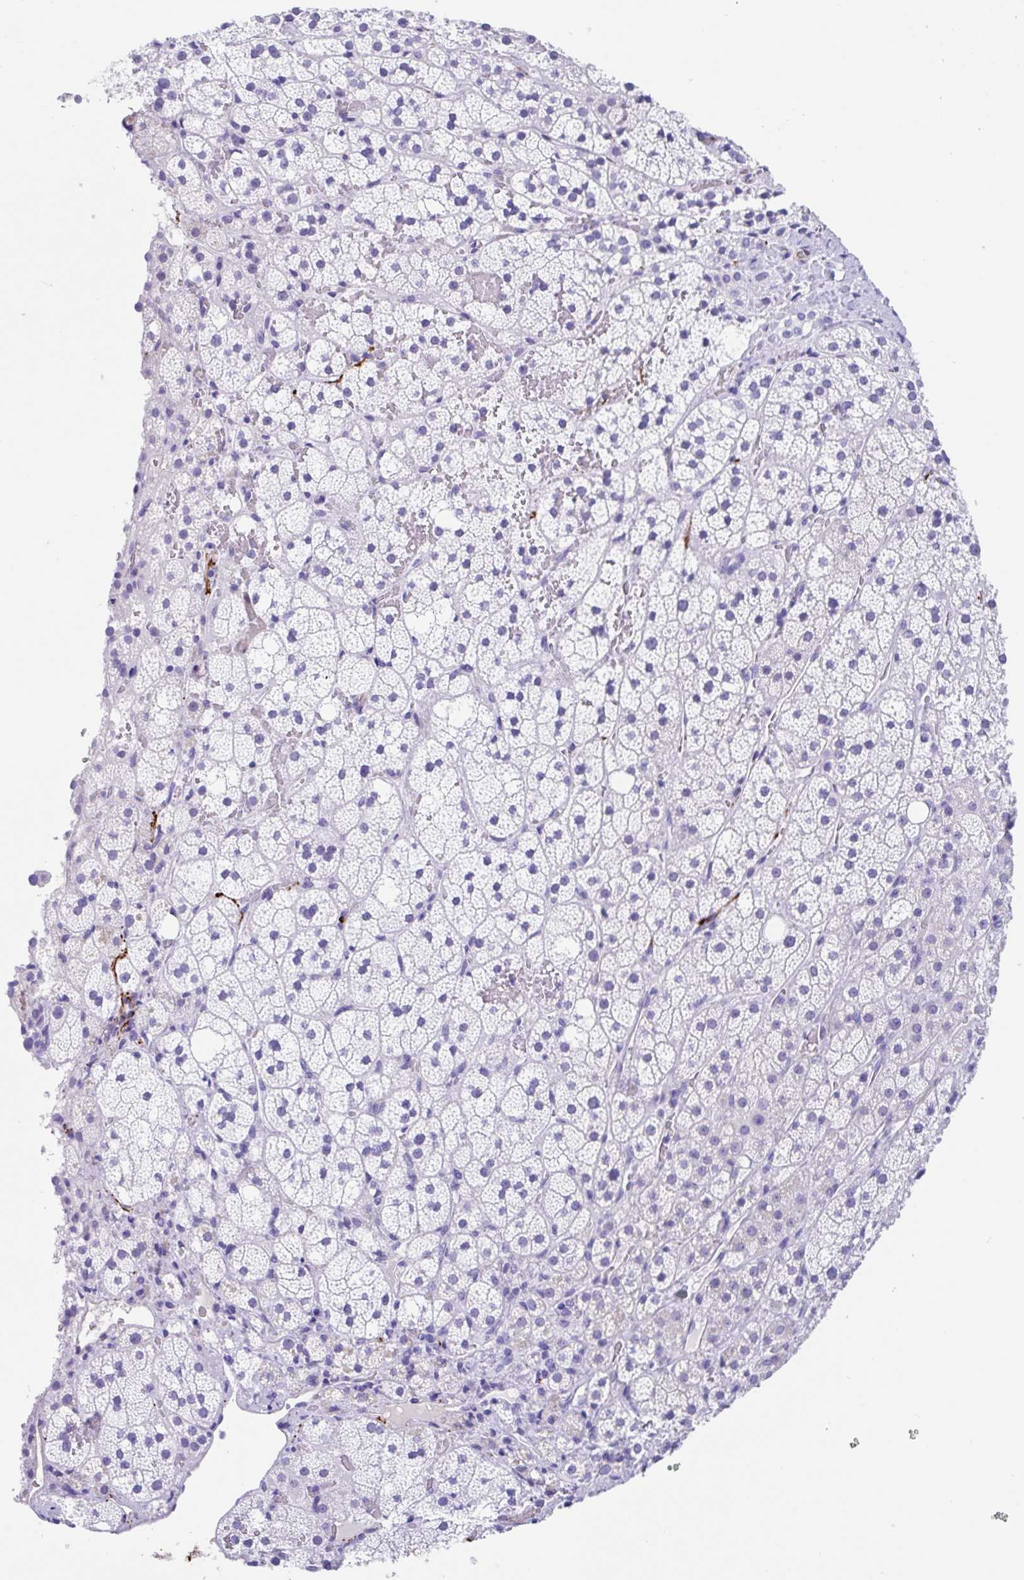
{"staining": {"intensity": "weak", "quantity": "<25%", "location": "cytoplasmic/membranous"}, "tissue": "adrenal gland", "cell_type": "Glandular cells", "image_type": "normal", "snomed": [{"axis": "morphology", "description": "Normal tissue, NOS"}, {"axis": "topography", "description": "Adrenal gland"}], "caption": "This is an immunohistochemistry photomicrograph of normal adrenal gland. There is no positivity in glandular cells.", "gene": "FAM107A", "patient": {"sex": "male", "age": 53}}